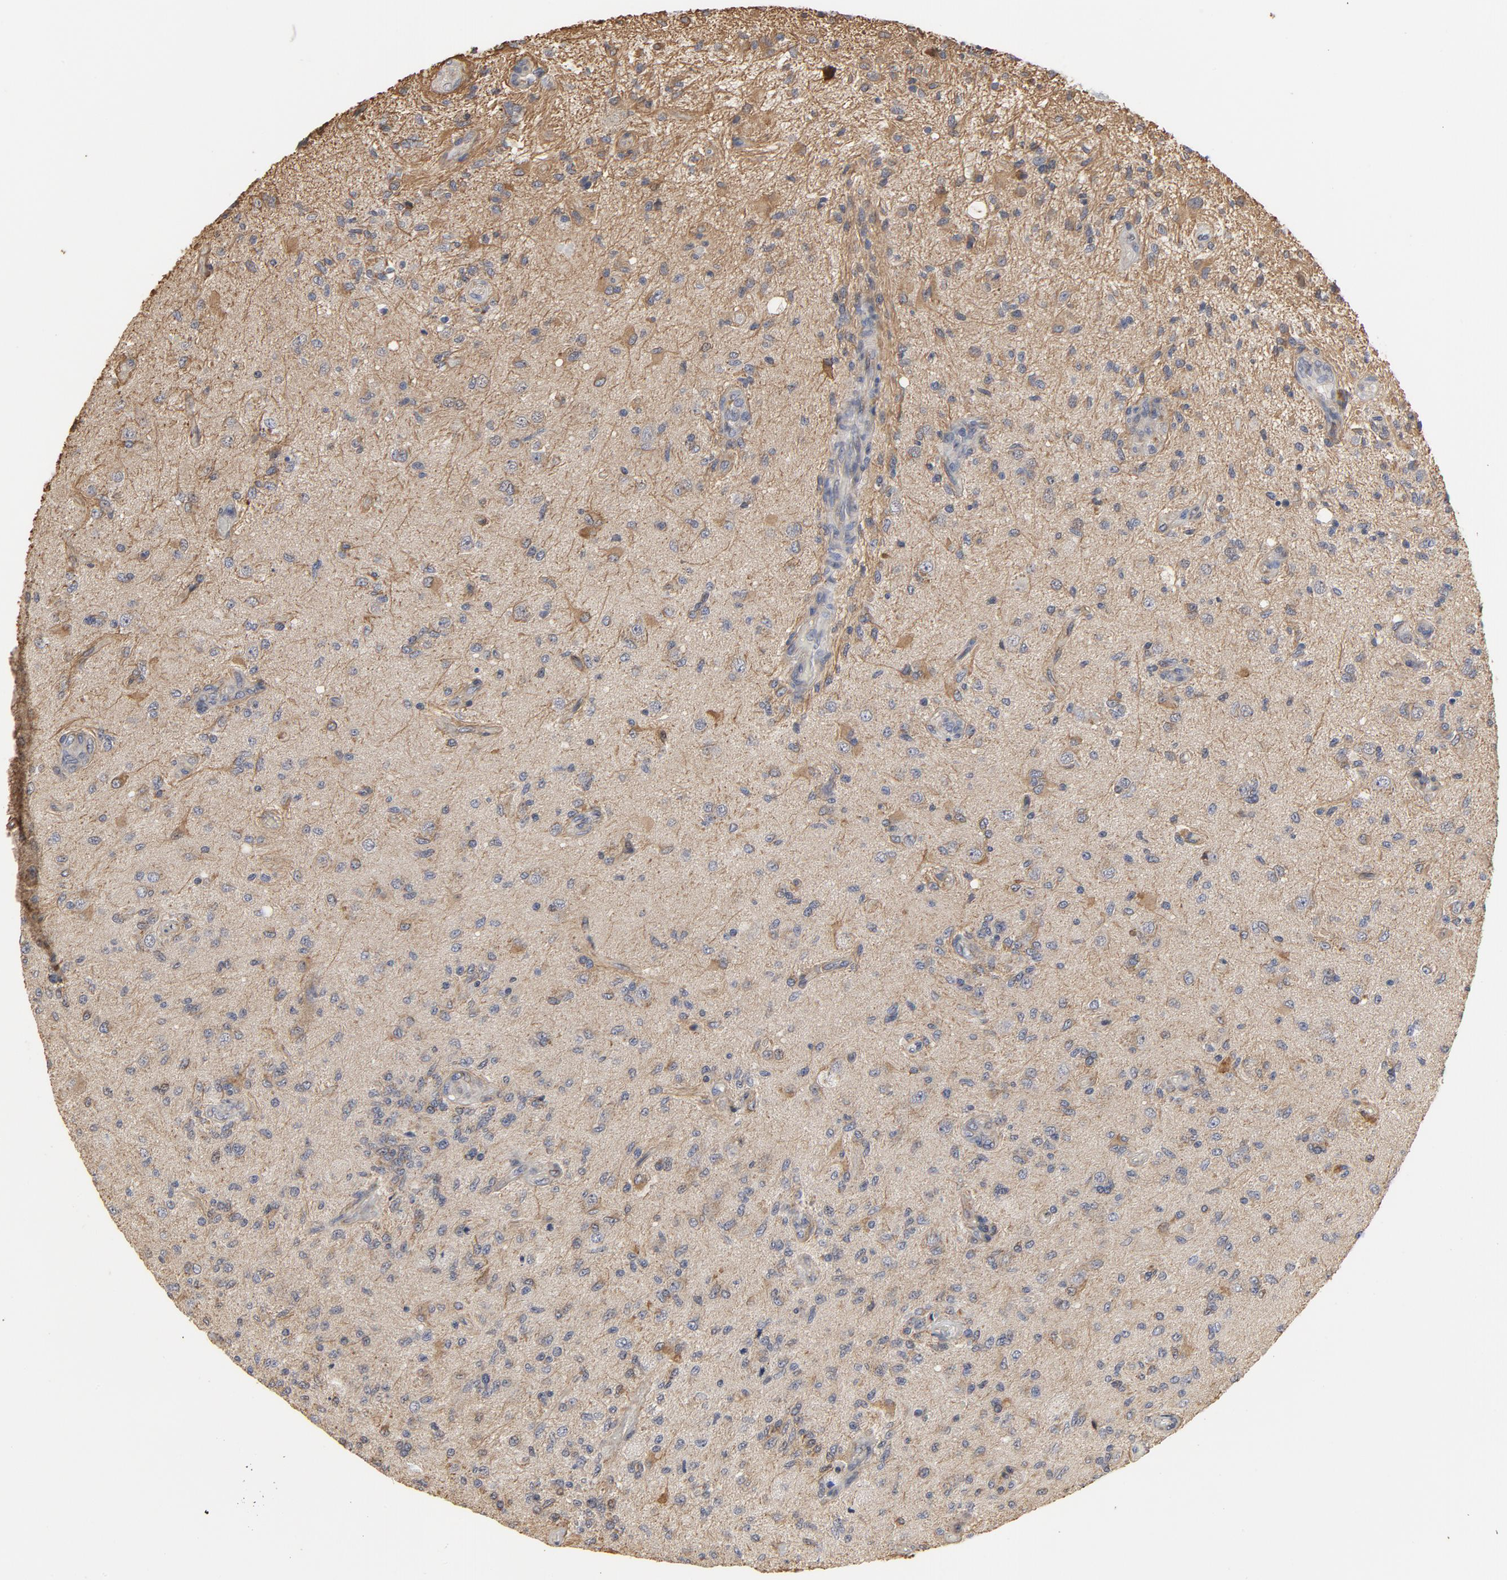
{"staining": {"intensity": "moderate", "quantity": "<25%", "location": "cytoplasmic/membranous"}, "tissue": "glioma", "cell_type": "Tumor cells", "image_type": "cancer", "snomed": [{"axis": "morphology", "description": "Normal tissue, NOS"}, {"axis": "morphology", "description": "Glioma, malignant, High grade"}, {"axis": "topography", "description": "Cerebral cortex"}], "caption": "Immunohistochemical staining of human glioma displays moderate cytoplasmic/membranous protein staining in about <25% of tumor cells.", "gene": "PPP1R1B", "patient": {"sex": "male", "age": 77}}